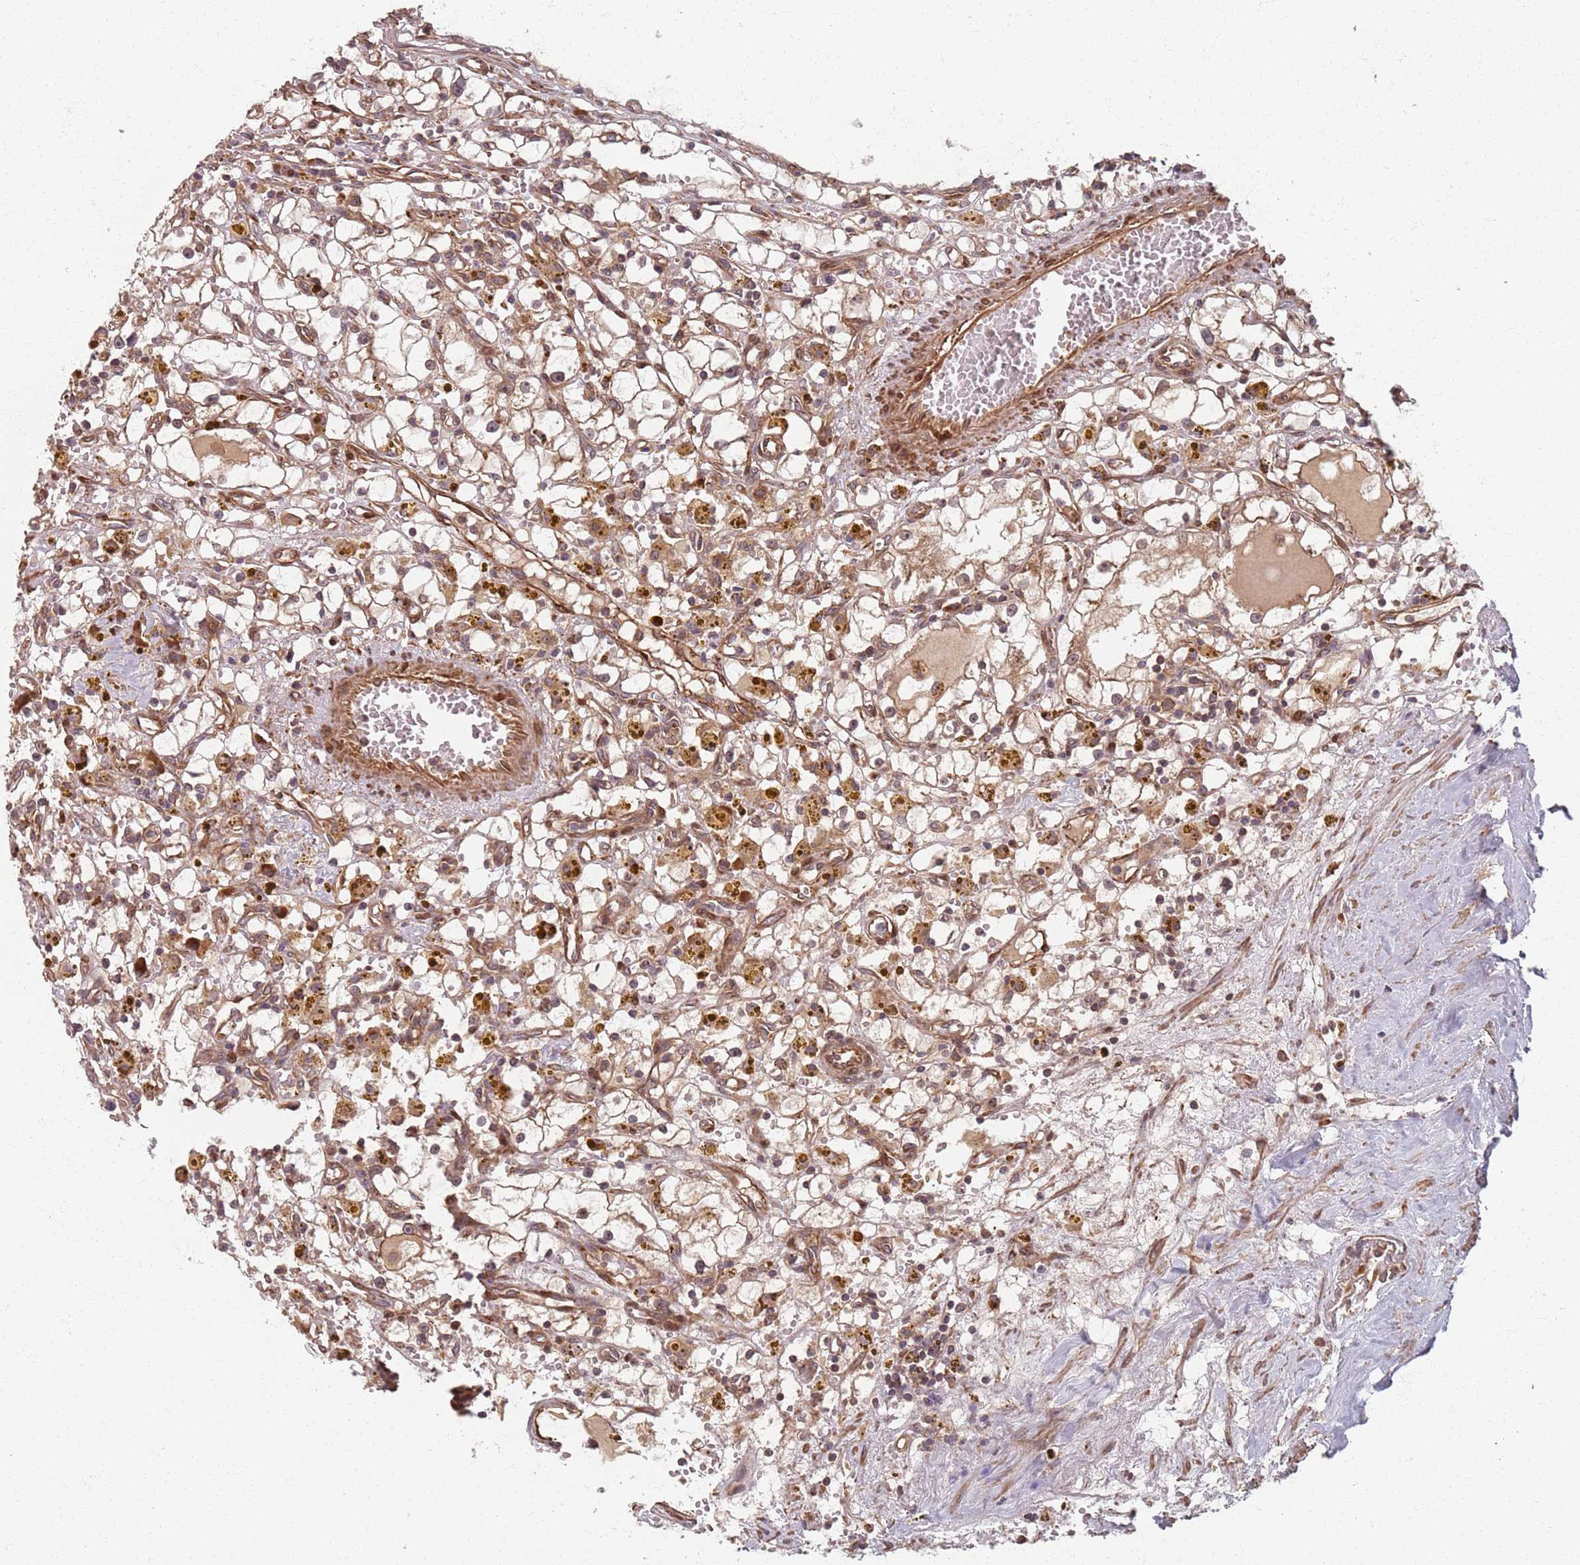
{"staining": {"intensity": "moderate", "quantity": "25%-75%", "location": "cytoplasmic/membranous"}, "tissue": "renal cancer", "cell_type": "Tumor cells", "image_type": "cancer", "snomed": [{"axis": "morphology", "description": "Adenocarcinoma, NOS"}, {"axis": "topography", "description": "Kidney"}], "caption": "Renal cancer stained with DAB (3,3'-diaminobenzidine) immunohistochemistry displays medium levels of moderate cytoplasmic/membranous expression in about 25%-75% of tumor cells. (DAB (3,3'-diaminobenzidine) IHC, brown staining for protein, blue staining for nuclei).", "gene": "NOTCH3", "patient": {"sex": "male", "age": 56}}